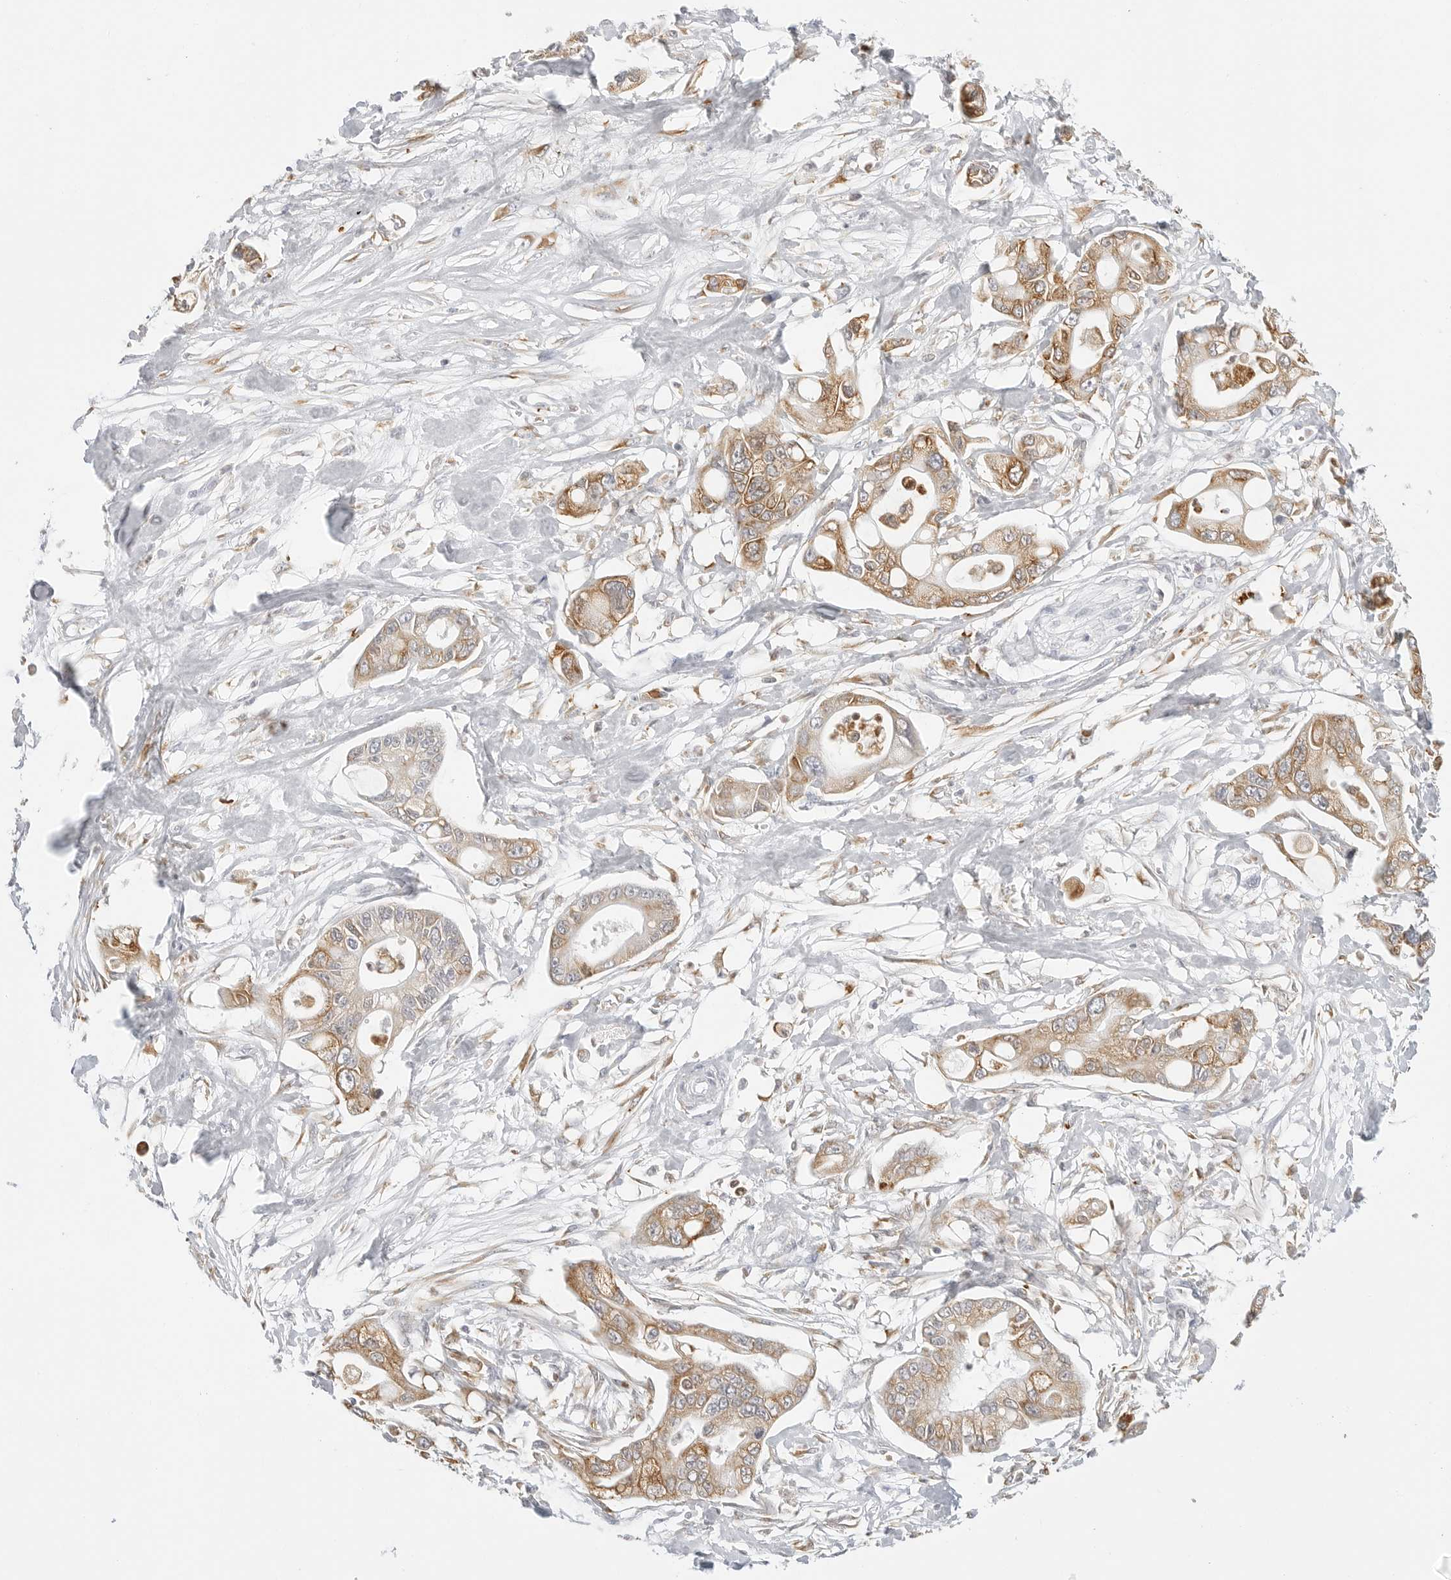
{"staining": {"intensity": "moderate", "quantity": ">75%", "location": "cytoplasmic/membranous"}, "tissue": "pancreatic cancer", "cell_type": "Tumor cells", "image_type": "cancer", "snomed": [{"axis": "morphology", "description": "Adenocarcinoma, NOS"}, {"axis": "topography", "description": "Pancreas"}], "caption": "The micrograph shows a brown stain indicating the presence of a protein in the cytoplasmic/membranous of tumor cells in adenocarcinoma (pancreatic).", "gene": "THEM4", "patient": {"sex": "male", "age": 68}}